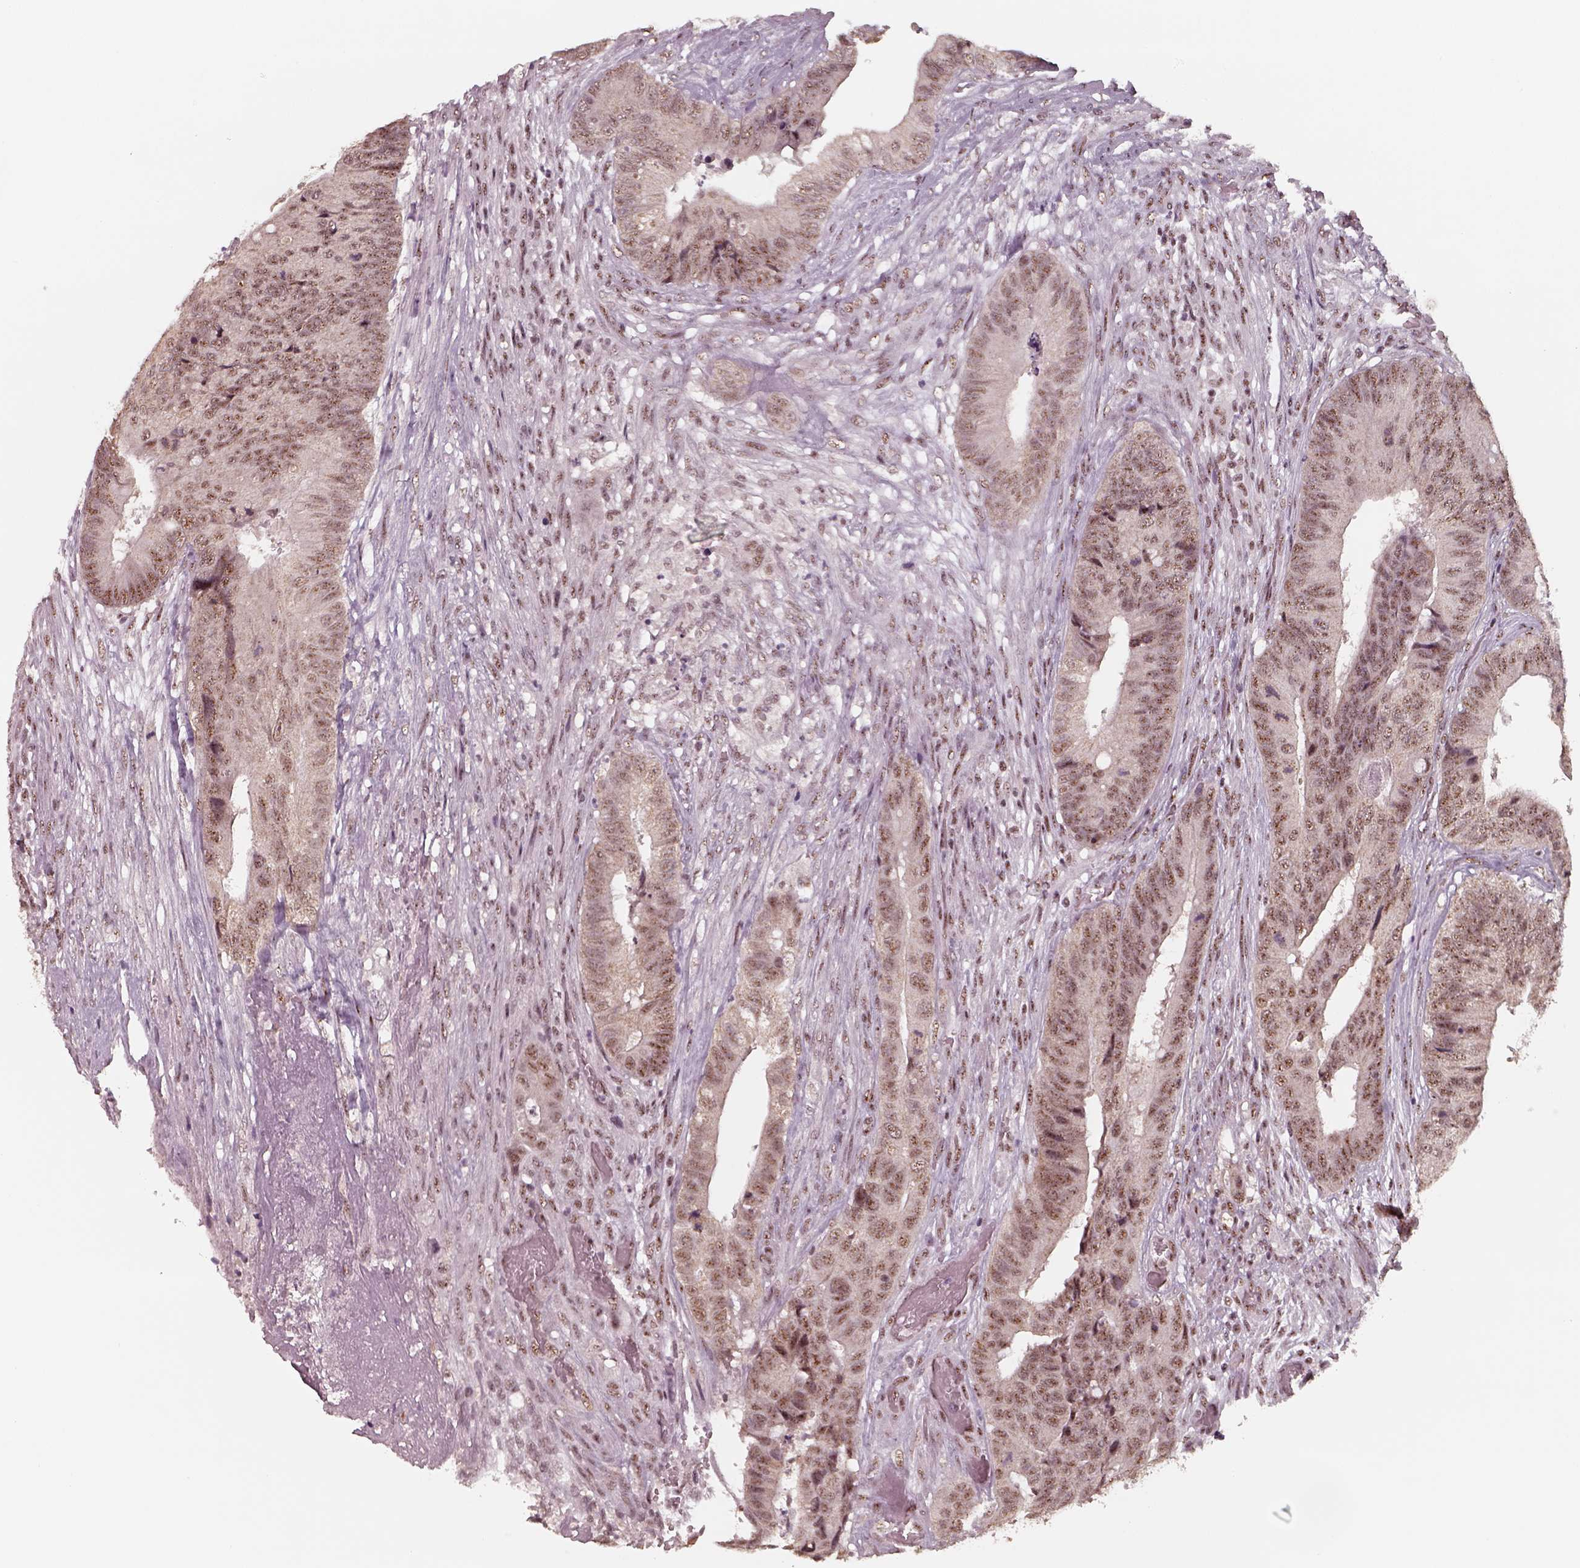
{"staining": {"intensity": "moderate", "quantity": ">75%", "location": "nuclear"}, "tissue": "colorectal cancer", "cell_type": "Tumor cells", "image_type": "cancer", "snomed": [{"axis": "morphology", "description": "Adenocarcinoma, NOS"}, {"axis": "topography", "description": "Colon"}], "caption": "Colorectal cancer (adenocarcinoma) stained for a protein (brown) demonstrates moderate nuclear positive expression in about >75% of tumor cells.", "gene": "ATXN7L3", "patient": {"sex": "male", "age": 84}}